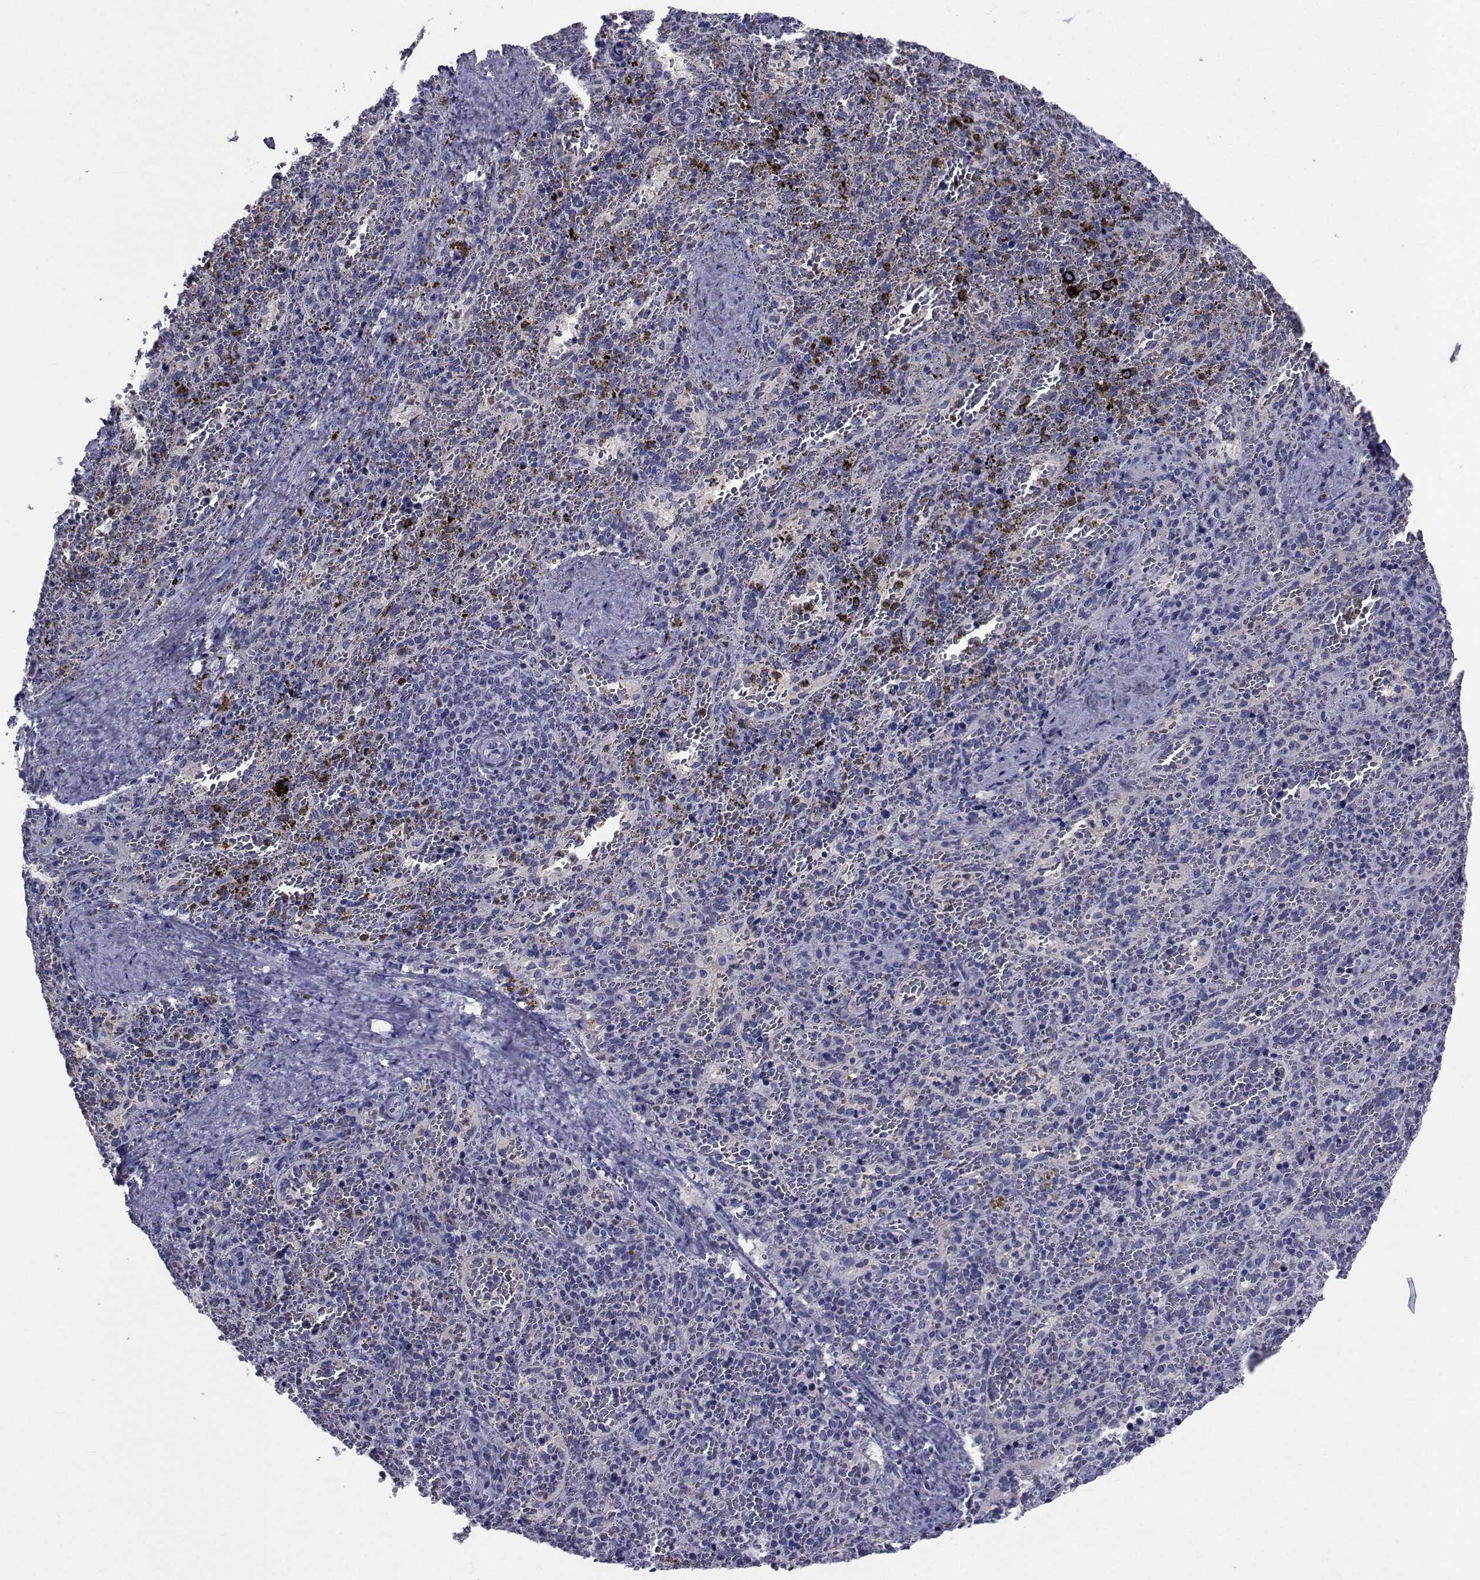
{"staining": {"intensity": "negative", "quantity": "none", "location": "none"}, "tissue": "spleen", "cell_type": "Cells in red pulp", "image_type": "normal", "snomed": [{"axis": "morphology", "description": "Normal tissue, NOS"}, {"axis": "topography", "description": "Spleen"}], "caption": "Protein analysis of unremarkable spleen exhibits no significant staining in cells in red pulp.", "gene": "SEMA5B", "patient": {"sex": "female", "age": 50}}